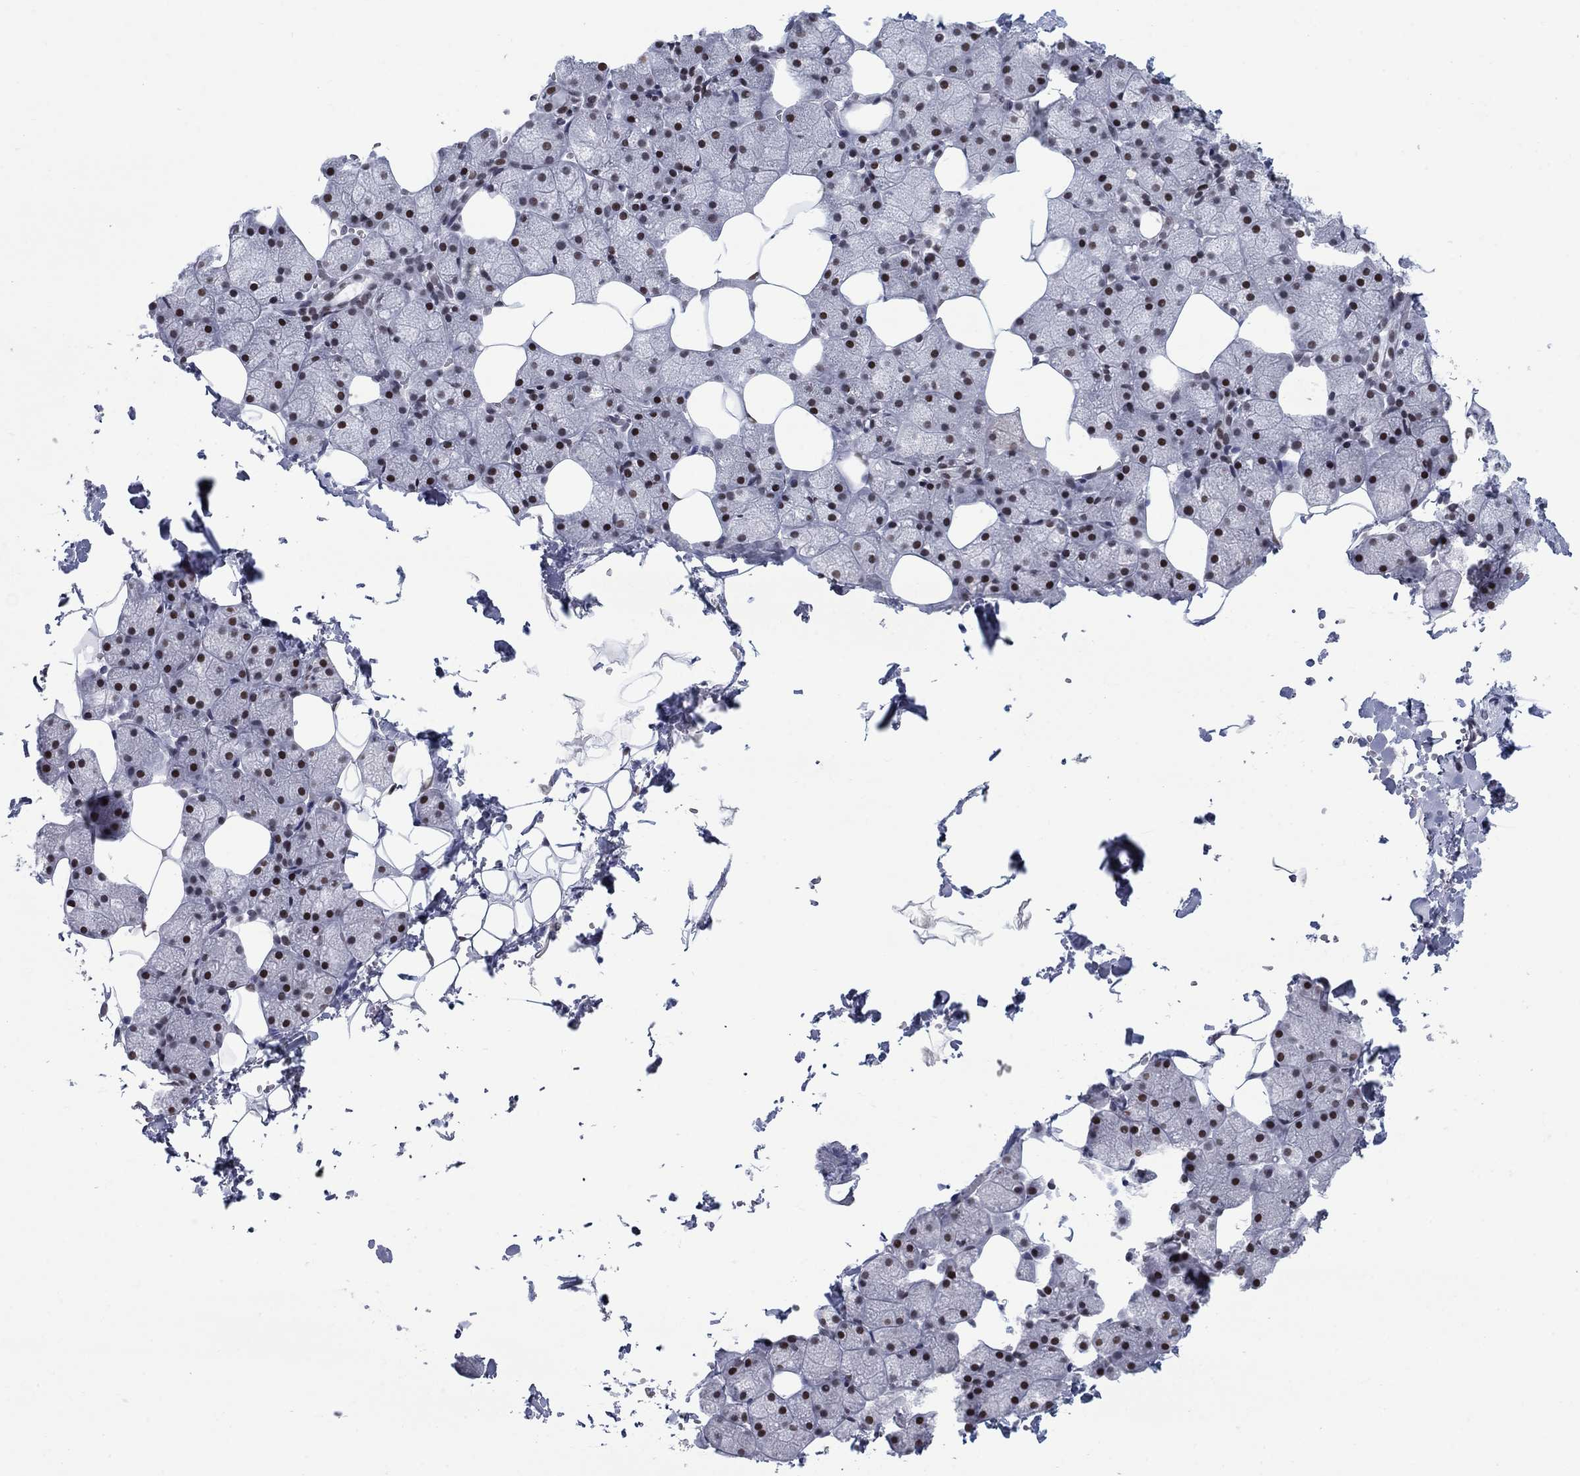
{"staining": {"intensity": "moderate", "quantity": "<25%", "location": "cytoplasmic/membranous,nuclear"}, "tissue": "salivary gland", "cell_type": "Glandular cells", "image_type": "normal", "snomed": [{"axis": "morphology", "description": "Normal tissue, NOS"}, {"axis": "topography", "description": "Salivary gland"}], "caption": "A low amount of moderate cytoplasmic/membranous,nuclear staining is present in about <25% of glandular cells in benign salivary gland.", "gene": "NPAS3", "patient": {"sex": "male", "age": 38}}